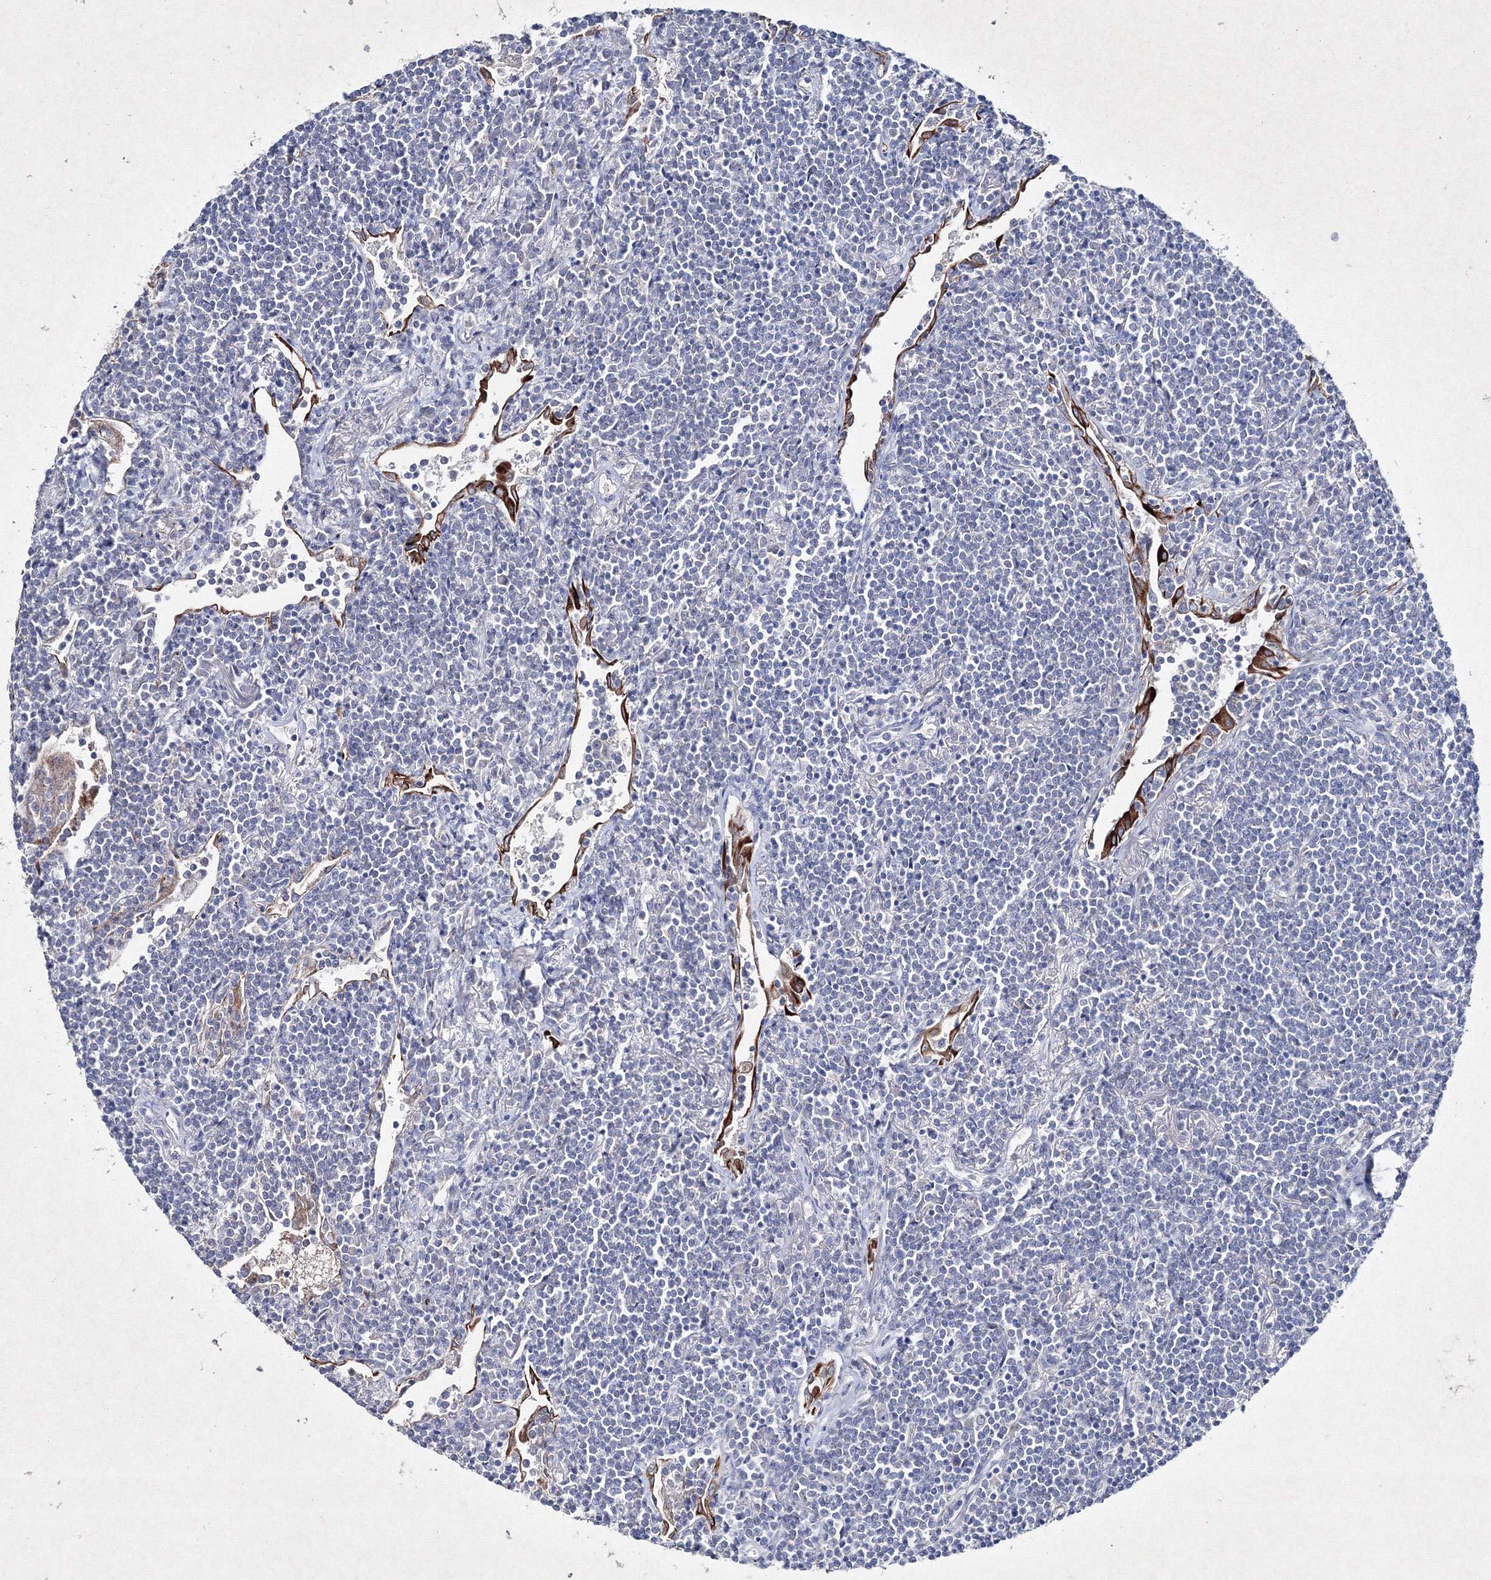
{"staining": {"intensity": "negative", "quantity": "none", "location": "none"}, "tissue": "lymphoma", "cell_type": "Tumor cells", "image_type": "cancer", "snomed": [{"axis": "morphology", "description": "Malignant lymphoma, non-Hodgkin's type, Low grade"}, {"axis": "topography", "description": "Lung"}], "caption": "The photomicrograph exhibits no staining of tumor cells in lymphoma. Nuclei are stained in blue.", "gene": "SMIM29", "patient": {"sex": "female", "age": 71}}